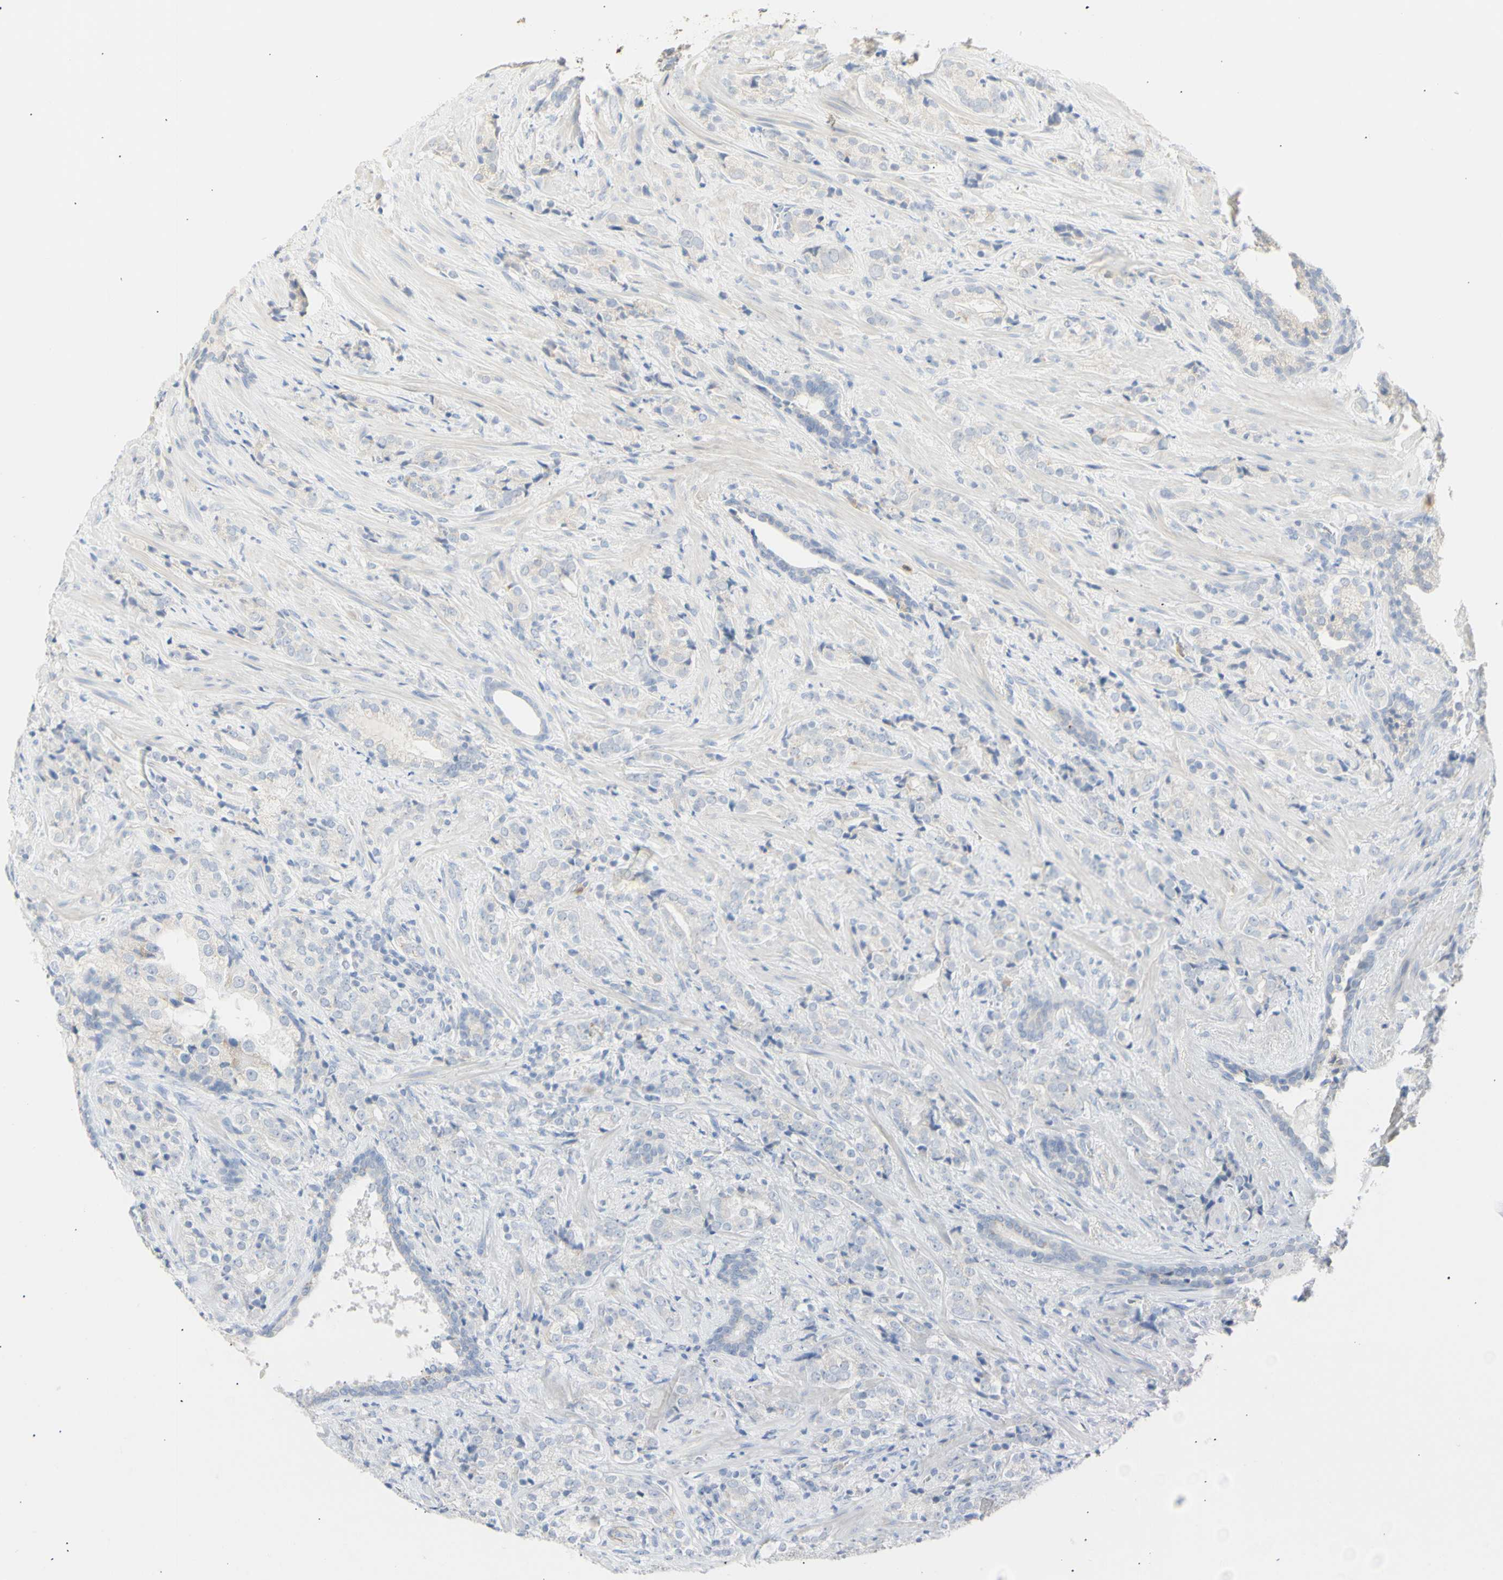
{"staining": {"intensity": "negative", "quantity": "none", "location": "none"}, "tissue": "prostate cancer", "cell_type": "Tumor cells", "image_type": "cancer", "snomed": [{"axis": "morphology", "description": "Adenocarcinoma, High grade"}, {"axis": "topography", "description": "Prostate"}], "caption": "Prostate high-grade adenocarcinoma stained for a protein using immunohistochemistry exhibits no staining tumor cells.", "gene": "B4GALNT3", "patient": {"sex": "male", "age": 71}}